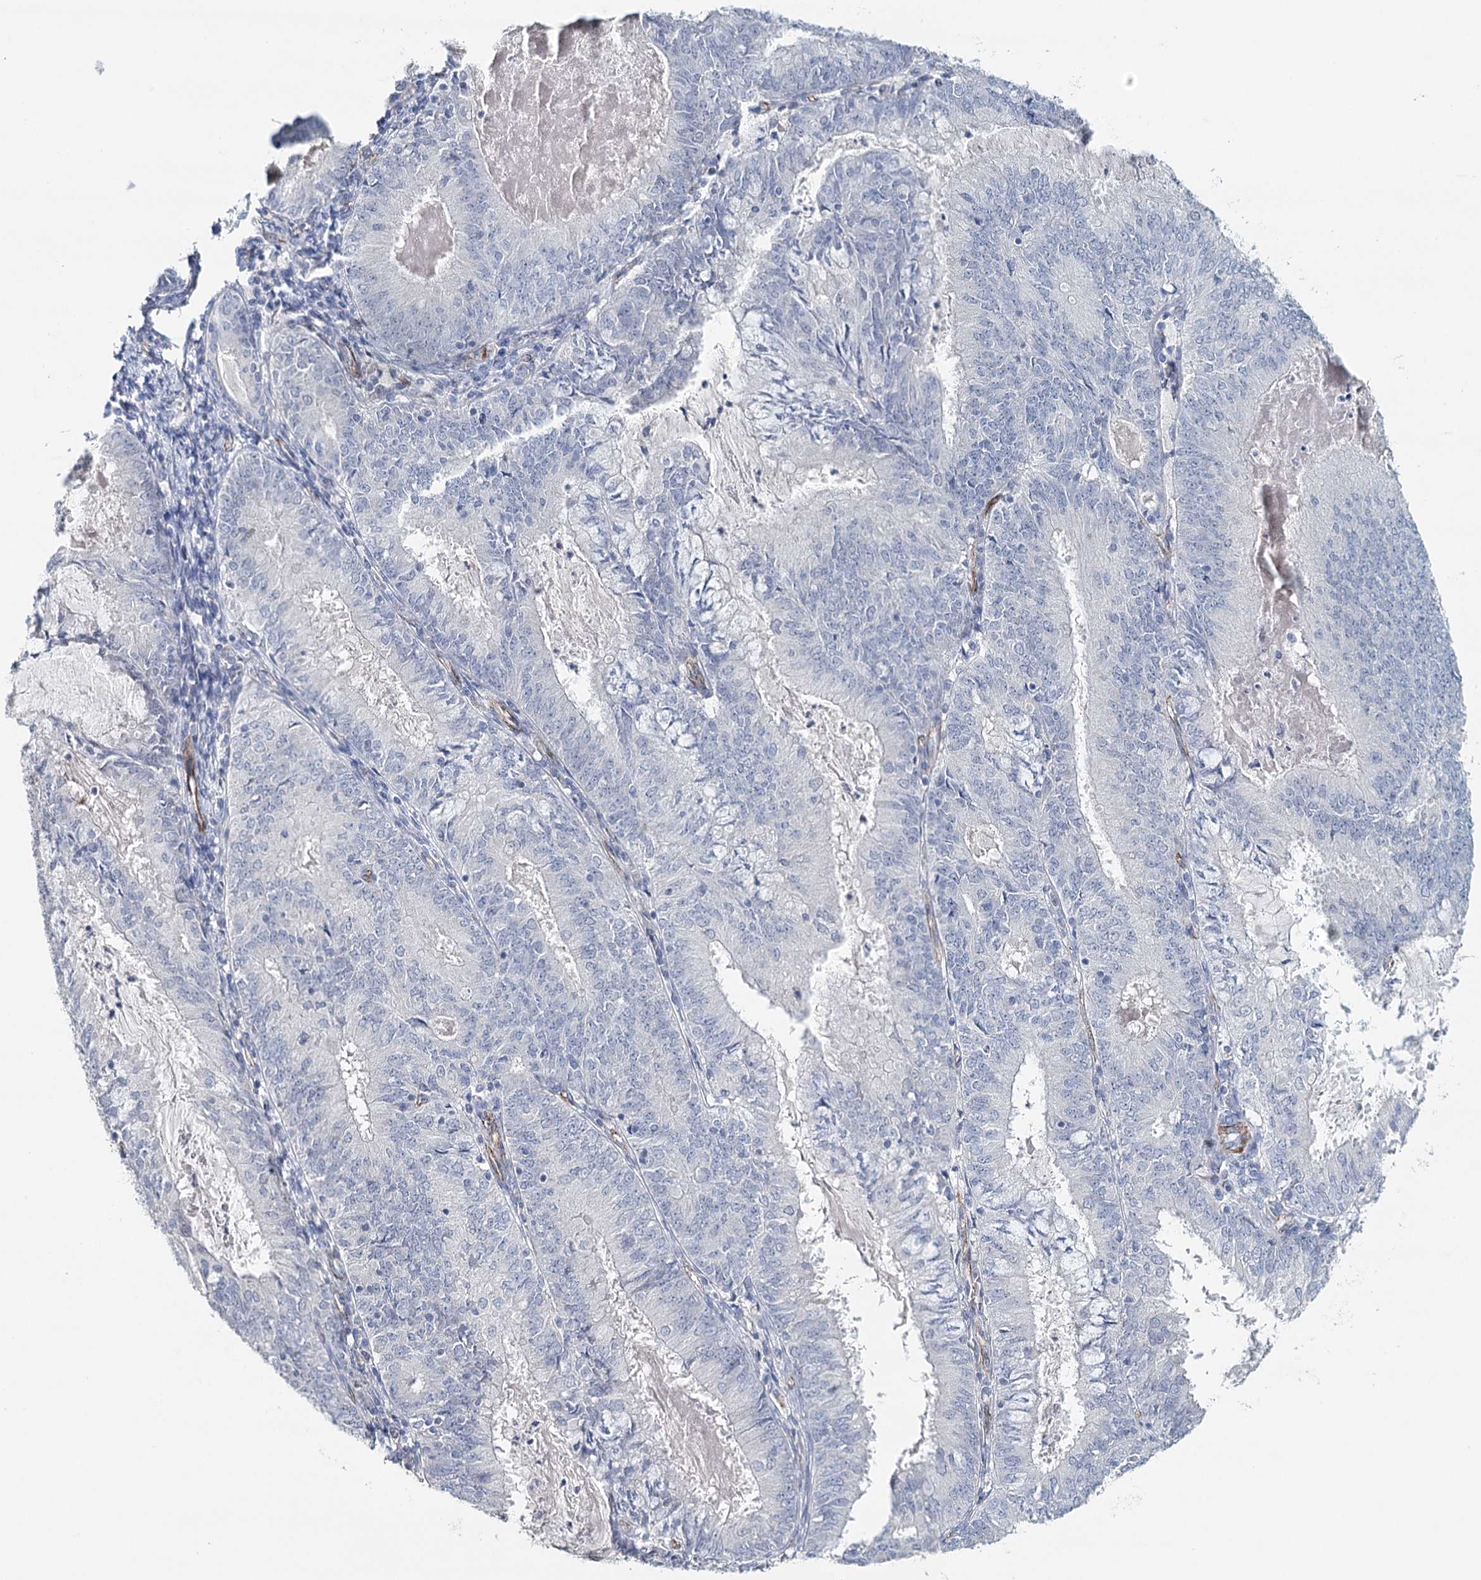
{"staining": {"intensity": "negative", "quantity": "none", "location": "none"}, "tissue": "endometrial cancer", "cell_type": "Tumor cells", "image_type": "cancer", "snomed": [{"axis": "morphology", "description": "Adenocarcinoma, NOS"}, {"axis": "topography", "description": "Endometrium"}], "caption": "An image of human endometrial cancer (adenocarcinoma) is negative for staining in tumor cells. (Immunohistochemistry (ihc), brightfield microscopy, high magnification).", "gene": "SYNPO", "patient": {"sex": "female", "age": 57}}